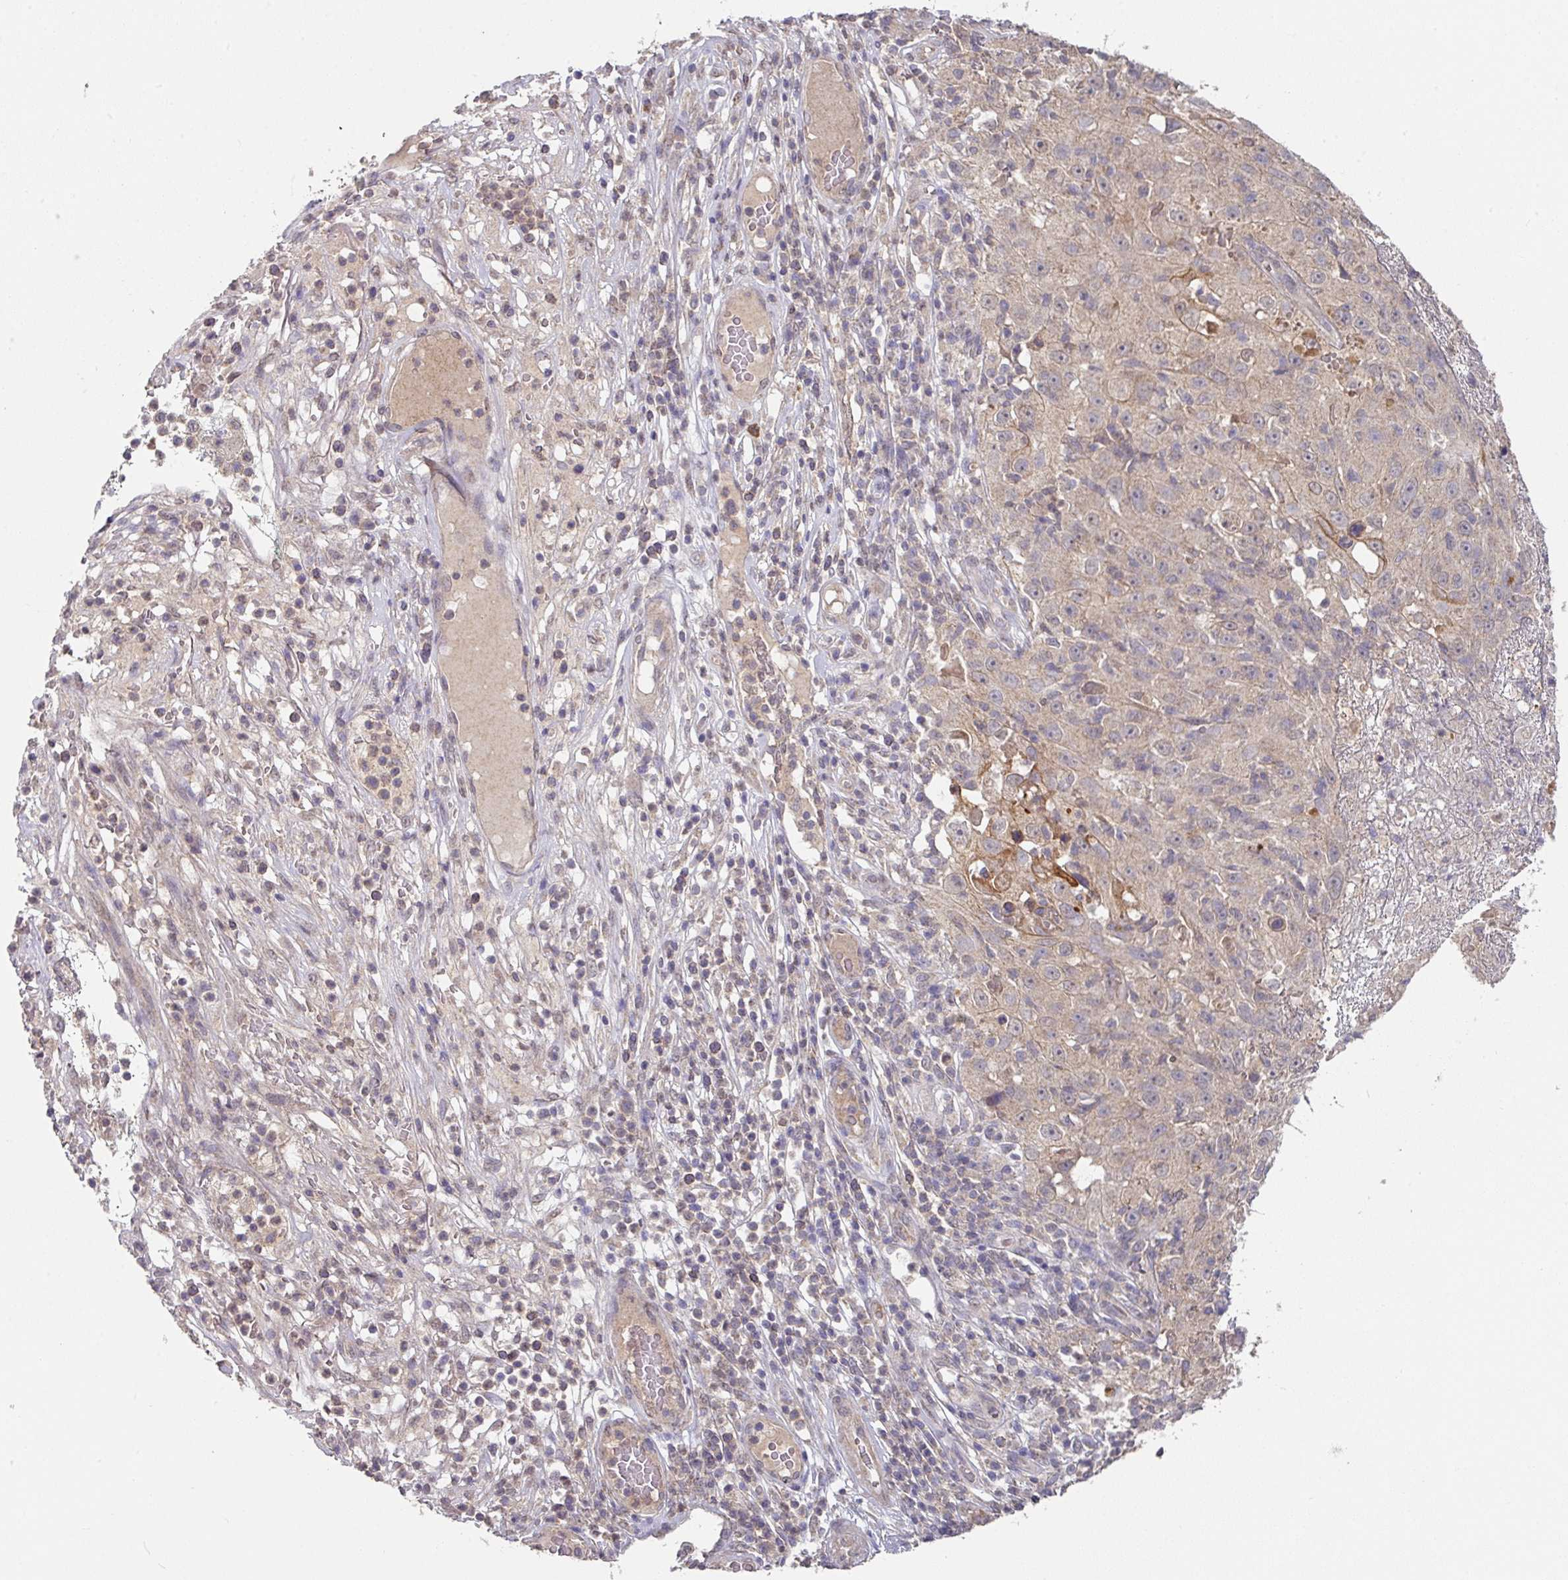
{"staining": {"intensity": "weak", "quantity": "<25%", "location": "cytoplasmic/membranous"}, "tissue": "skin cancer", "cell_type": "Tumor cells", "image_type": "cancer", "snomed": [{"axis": "morphology", "description": "Squamous cell carcinoma, NOS"}, {"axis": "topography", "description": "Skin"}], "caption": "Tumor cells are negative for protein expression in human skin cancer (squamous cell carcinoma).", "gene": "EXTL3", "patient": {"sex": "female", "age": 87}}